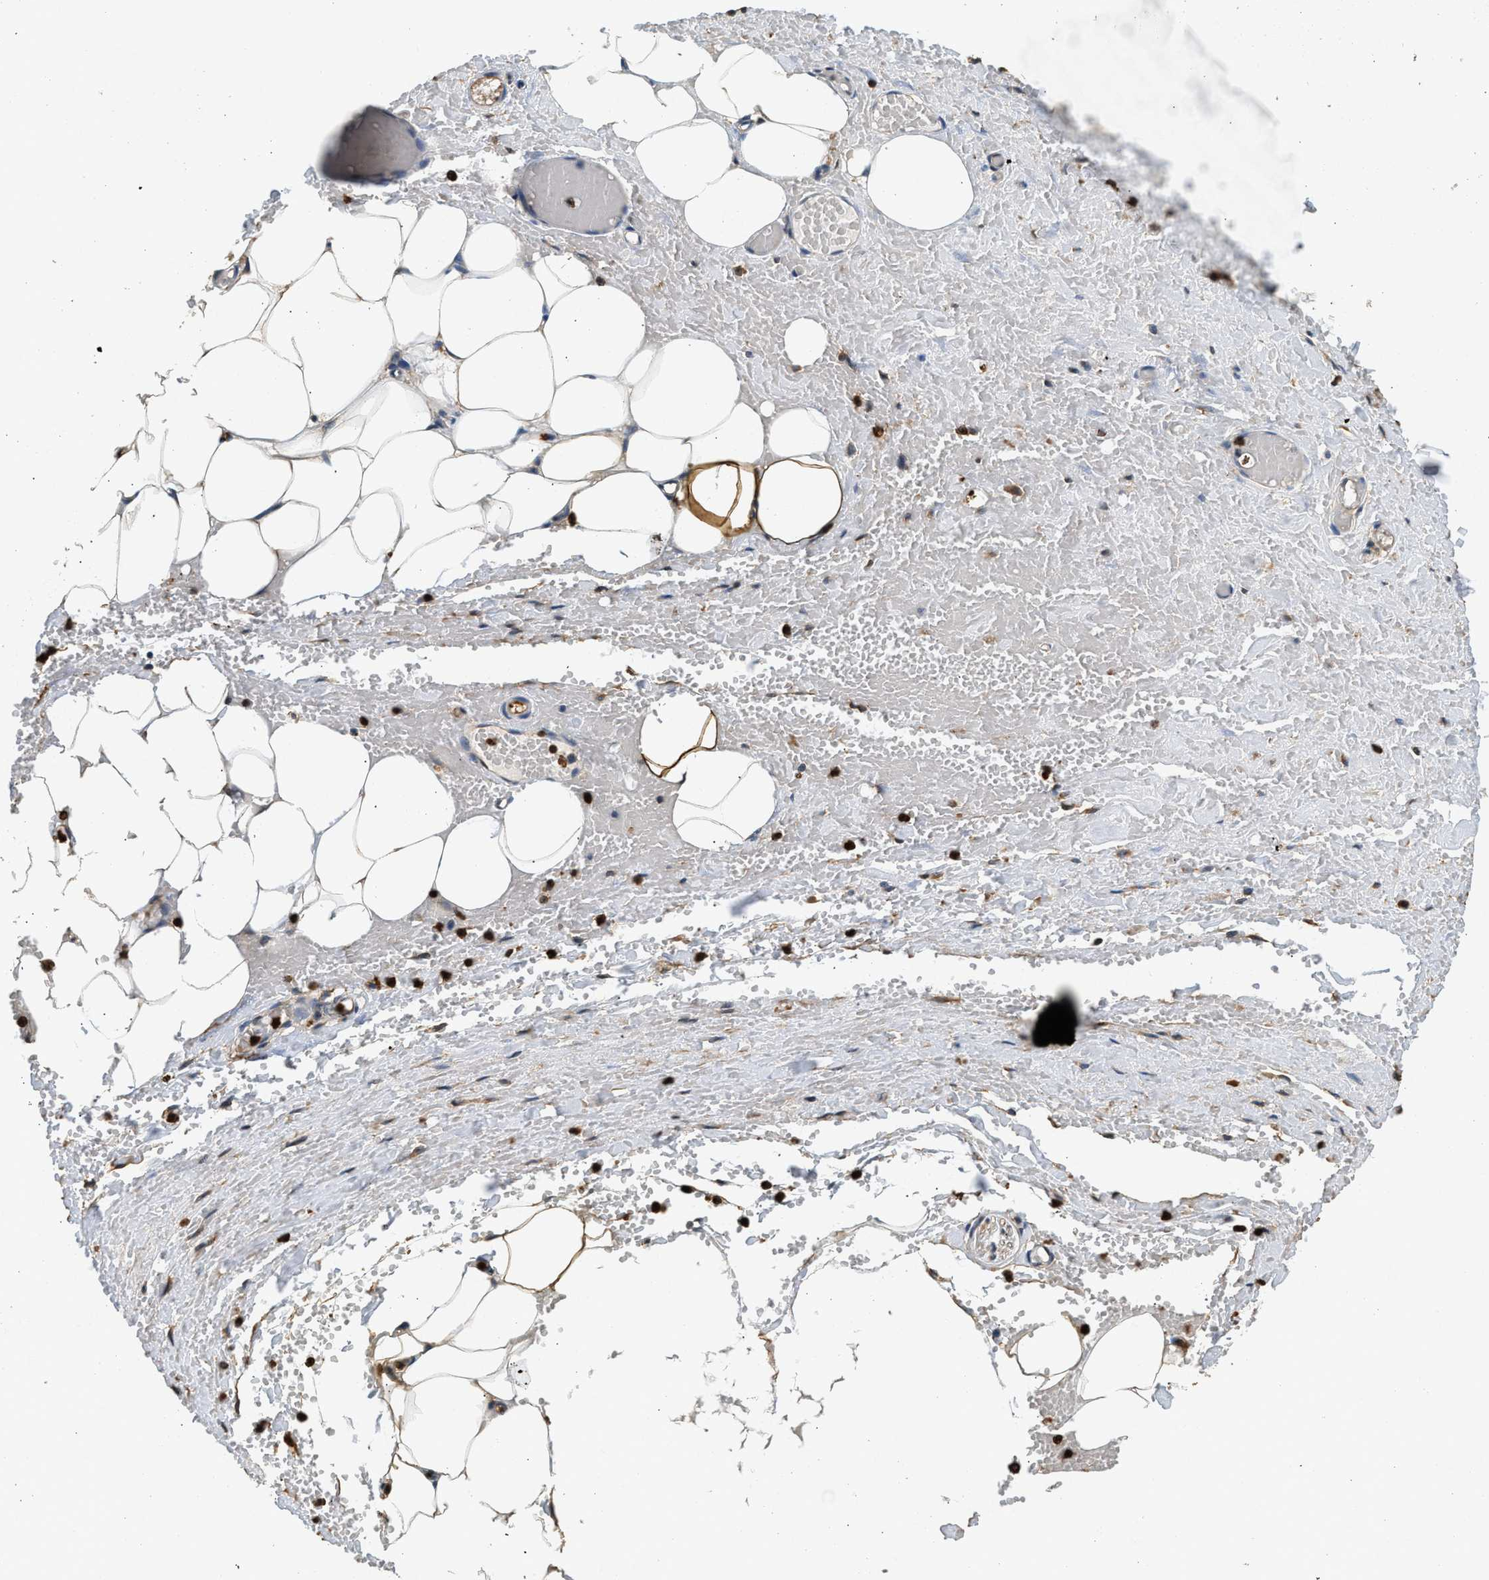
{"staining": {"intensity": "moderate", "quantity": ">75%", "location": "cytoplasmic/membranous,nuclear"}, "tissue": "adipose tissue", "cell_type": "Adipocytes", "image_type": "normal", "snomed": [{"axis": "morphology", "description": "Normal tissue, NOS"}, {"axis": "topography", "description": "Soft tissue"}, {"axis": "topography", "description": "Vascular tissue"}], "caption": "Protein analysis of normal adipose tissue demonstrates moderate cytoplasmic/membranous,nuclear positivity in approximately >75% of adipocytes.", "gene": "ANXA3", "patient": {"sex": "female", "age": 35}}